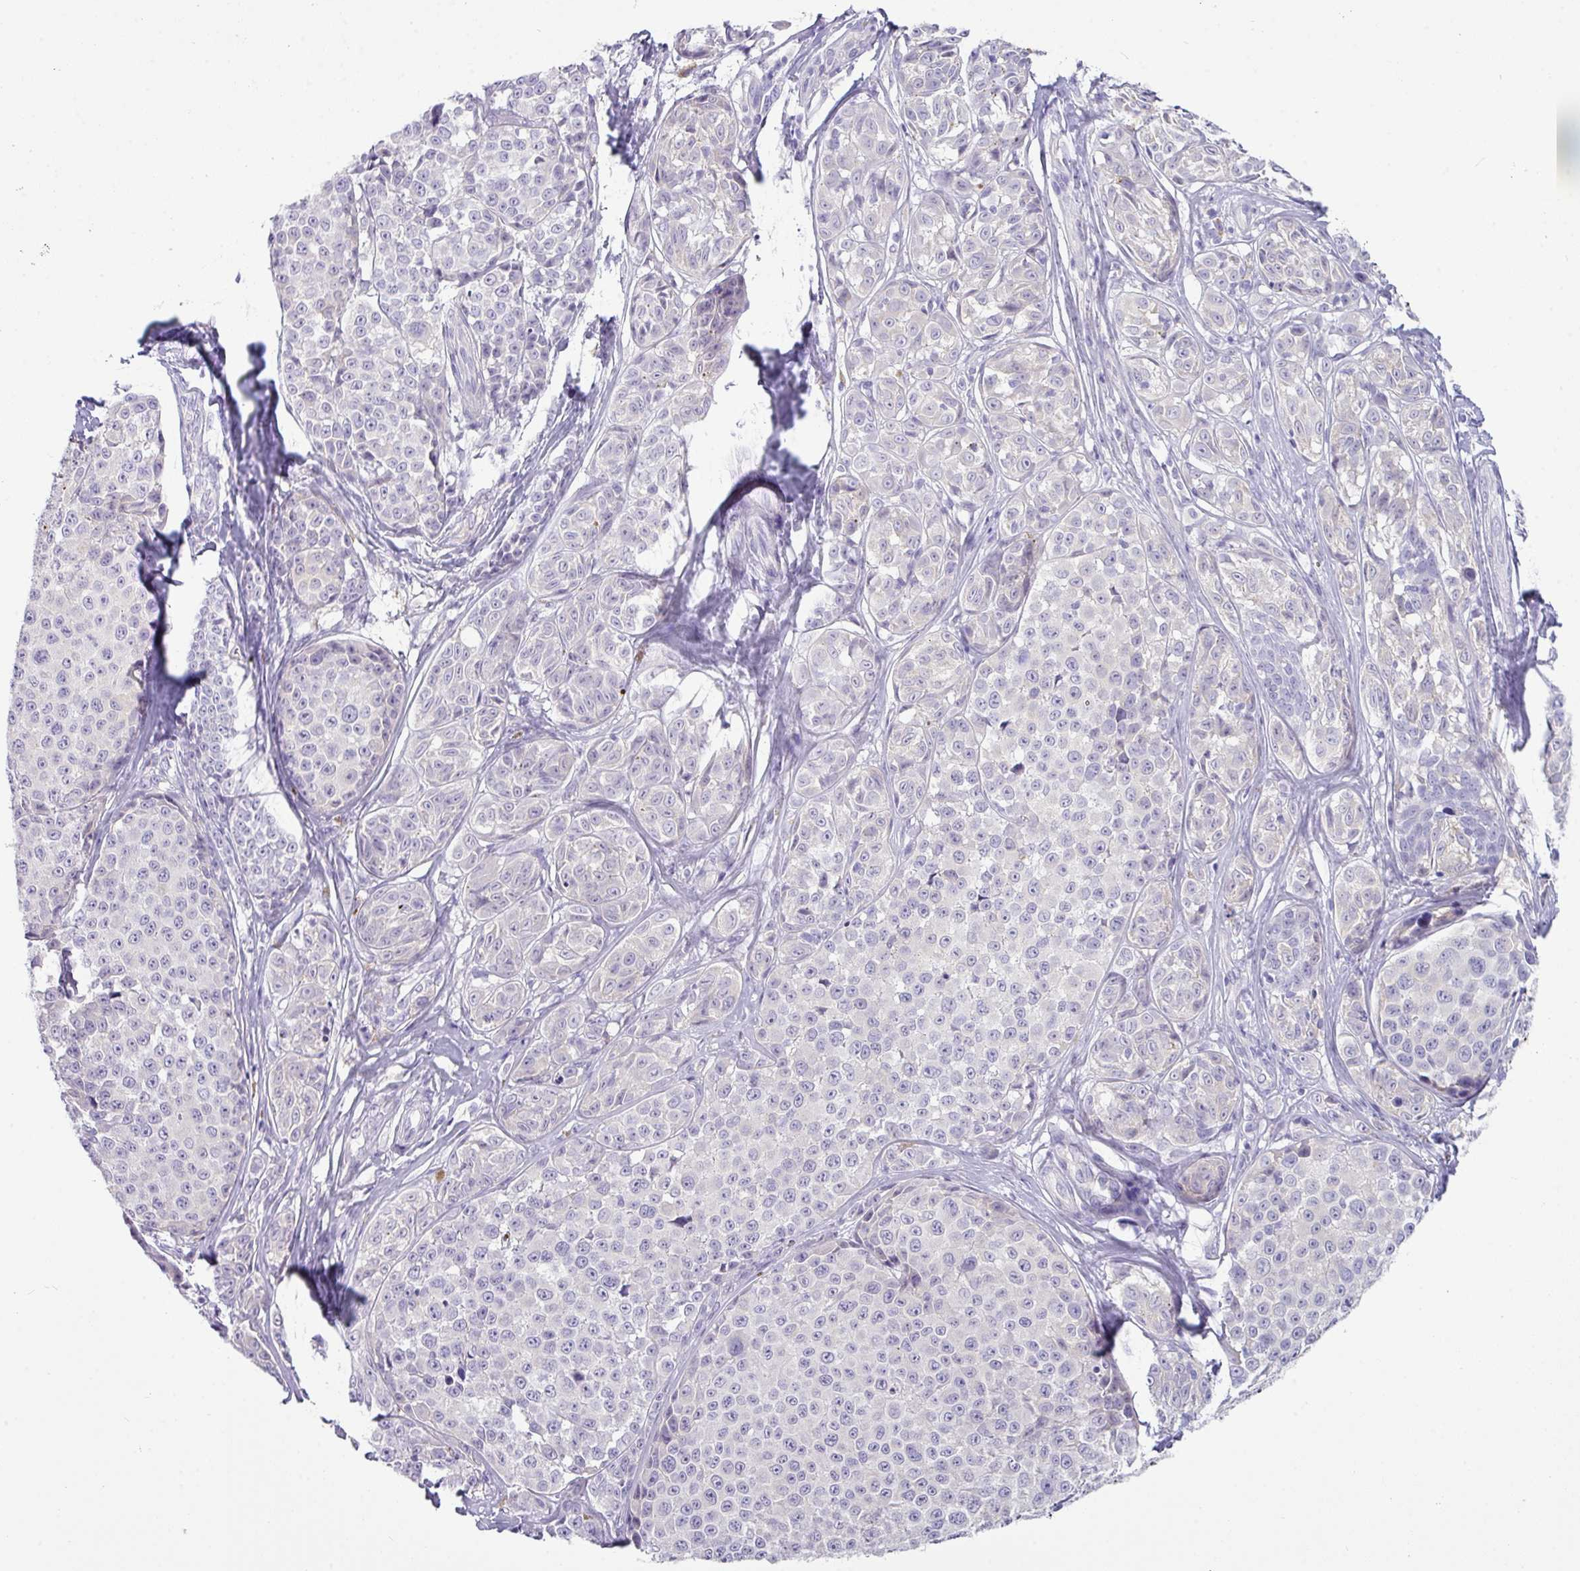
{"staining": {"intensity": "negative", "quantity": "none", "location": "none"}, "tissue": "melanoma", "cell_type": "Tumor cells", "image_type": "cancer", "snomed": [{"axis": "morphology", "description": "Malignant melanoma, NOS"}, {"axis": "topography", "description": "Skin"}], "caption": "Histopathology image shows no significant protein positivity in tumor cells of melanoma.", "gene": "ZNF524", "patient": {"sex": "female", "age": 35}}